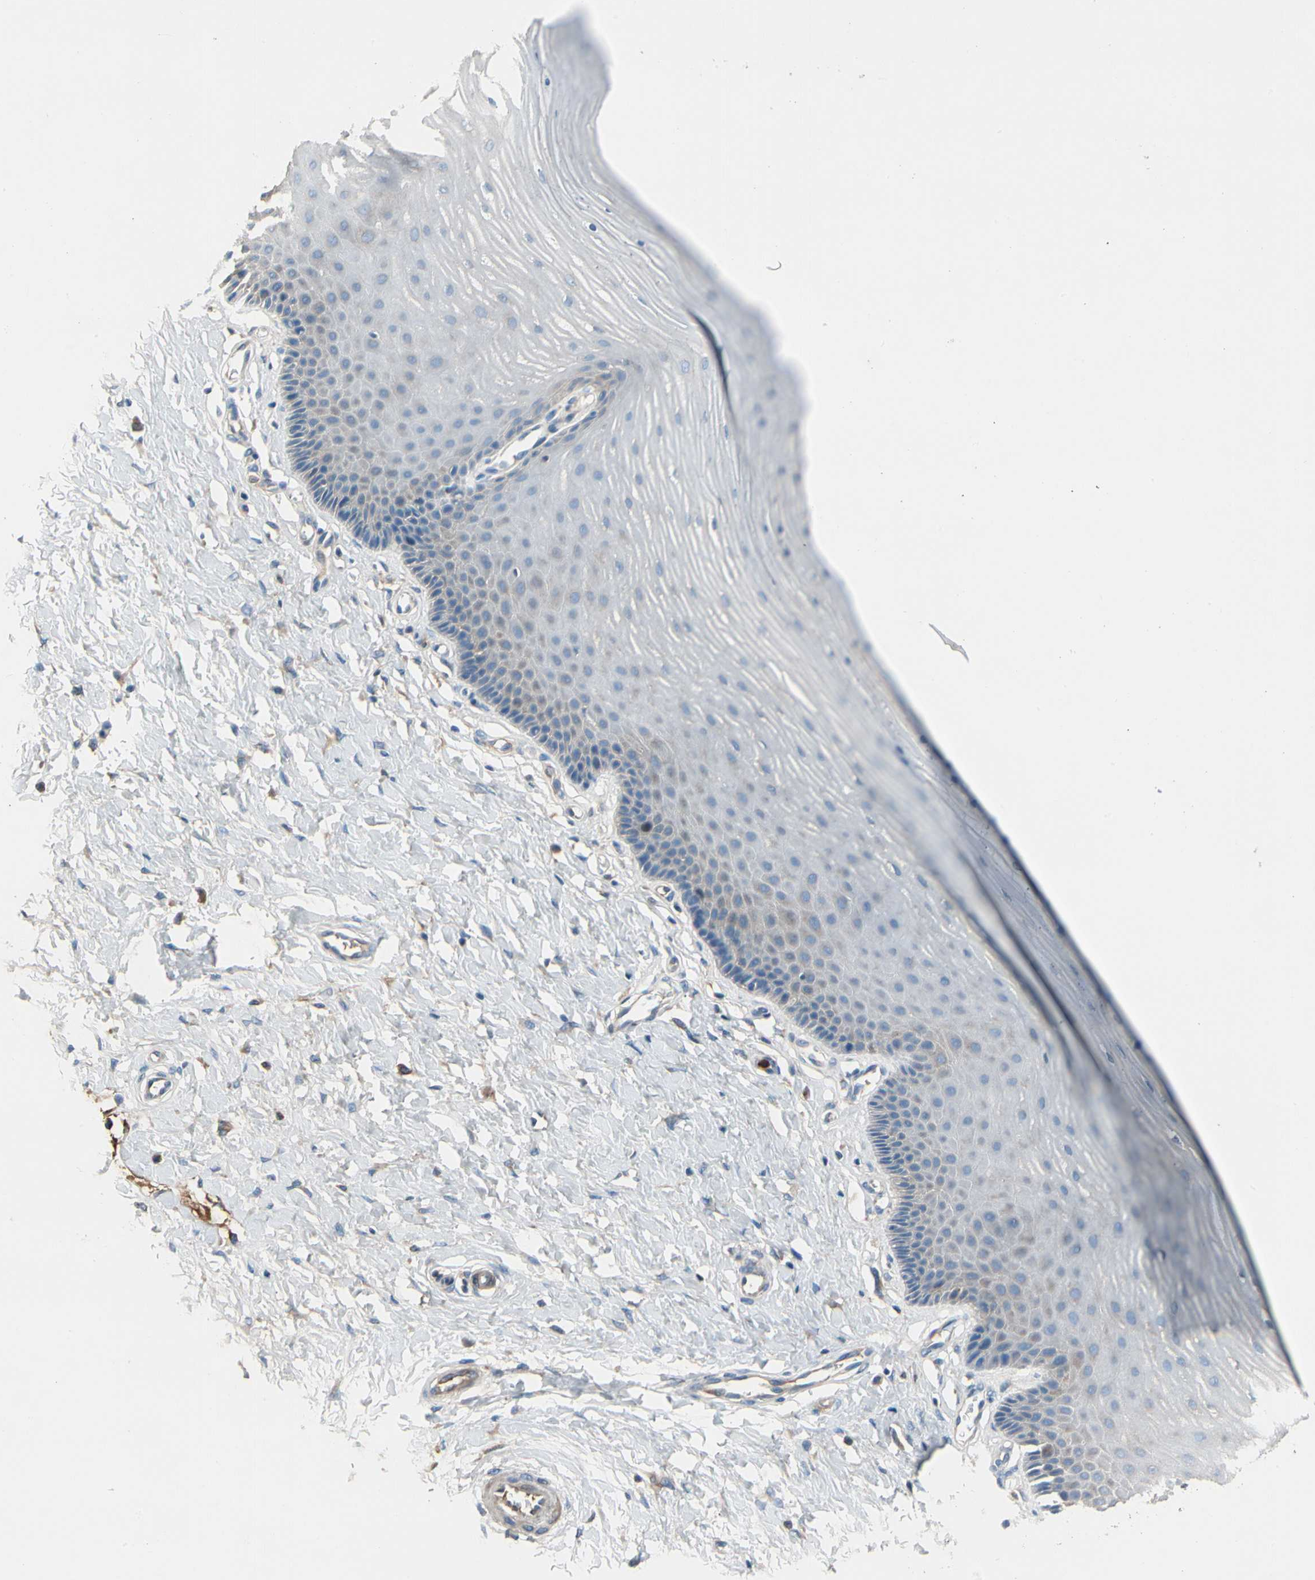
{"staining": {"intensity": "moderate", "quantity": "25%-75%", "location": "cytoplasmic/membranous"}, "tissue": "cervix", "cell_type": "Glandular cells", "image_type": "normal", "snomed": [{"axis": "morphology", "description": "Normal tissue, NOS"}, {"axis": "topography", "description": "Cervix"}], "caption": "A brown stain labels moderate cytoplasmic/membranous staining of a protein in glandular cells of normal cervix. (brown staining indicates protein expression, while blue staining denotes nuclei).", "gene": "HJURP", "patient": {"sex": "female", "age": 55}}